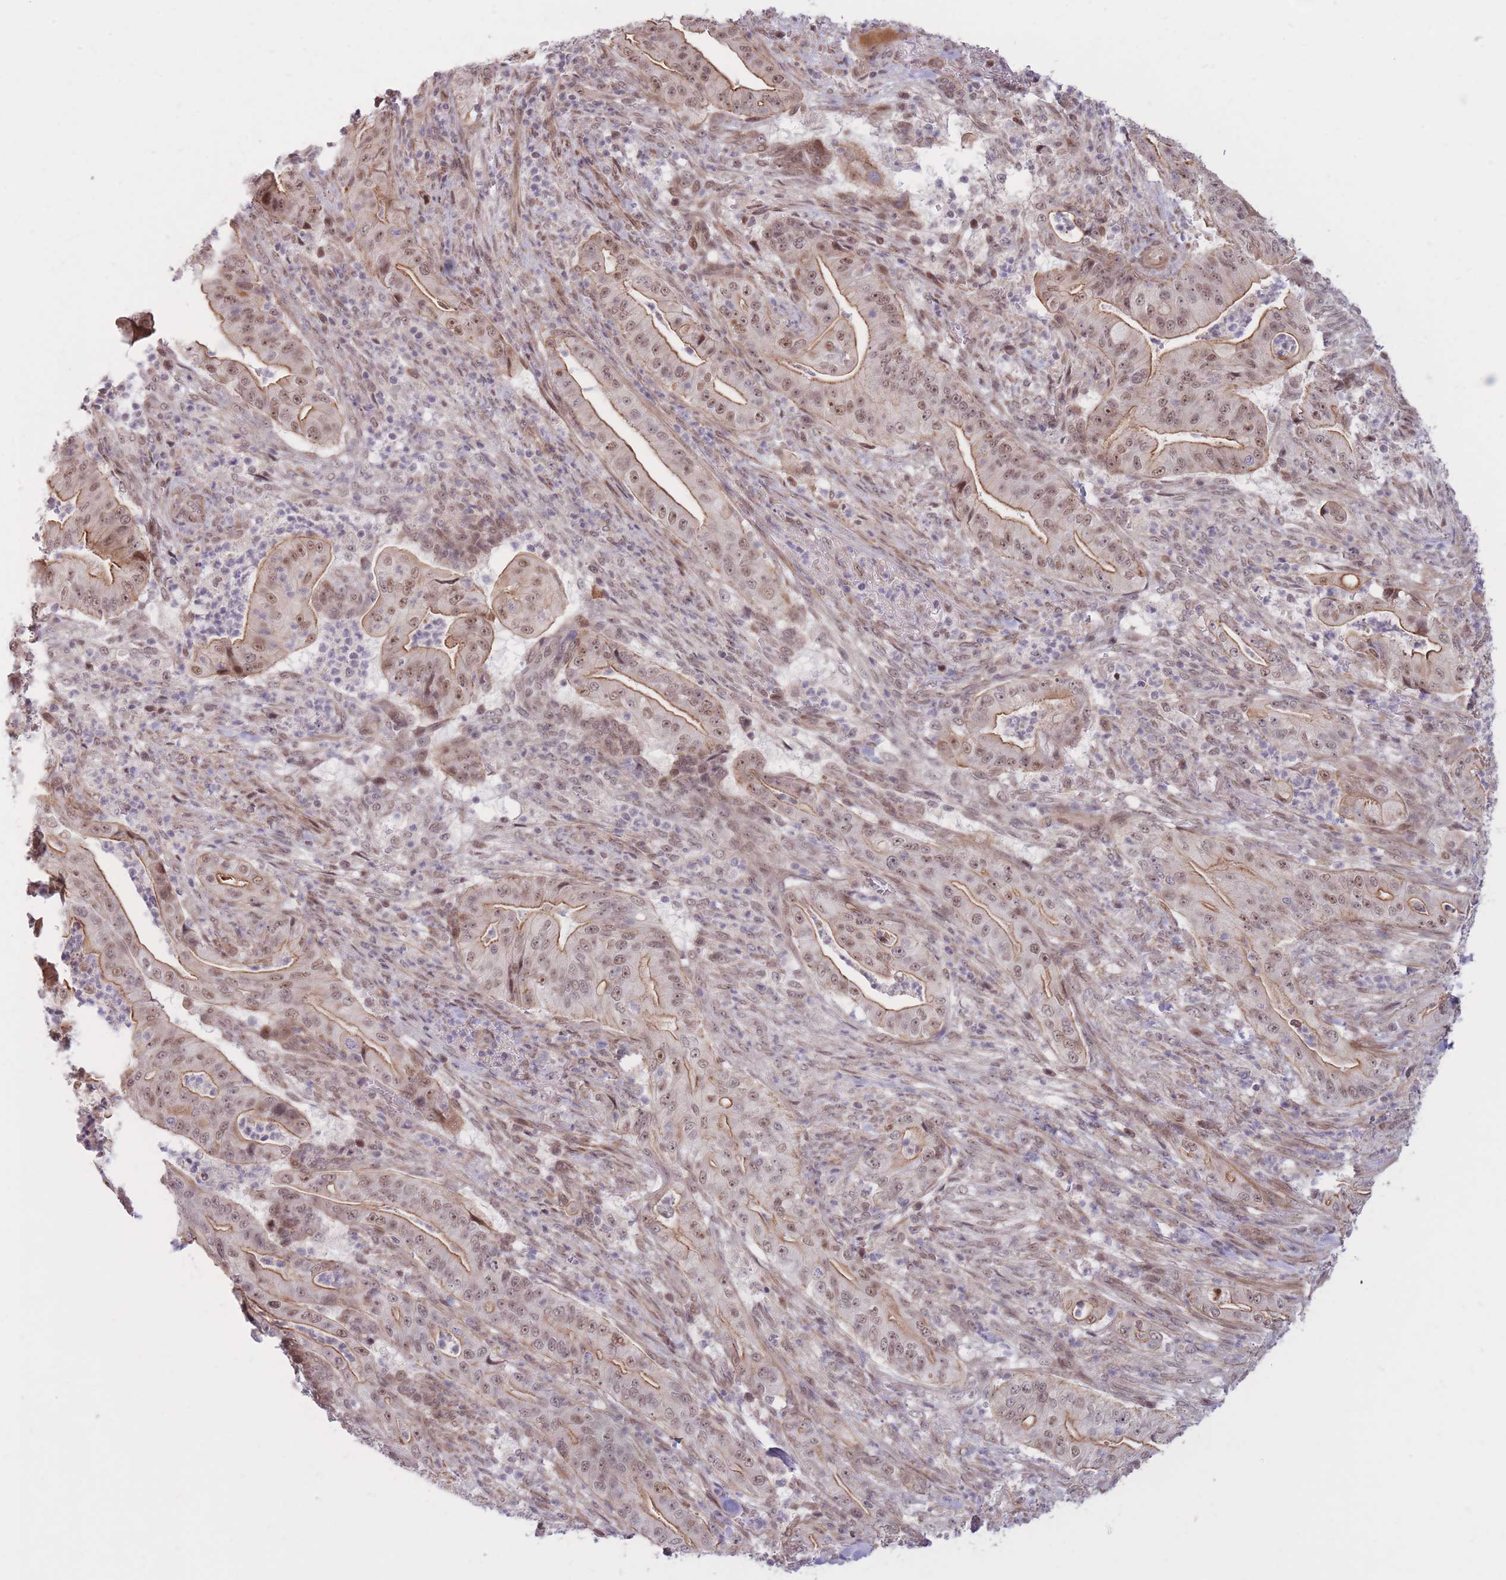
{"staining": {"intensity": "moderate", "quantity": ">75%", "location": "cytoplasmic/membranous,nuclear"}, "tissue": "pancreatic cancer", "cell_type": "Tumor cells", "image_type": "cancer", "snomed": [{"axis": "morphology", "description": "Adenocarcinoma, NOS"}, {"axis": "topography", "description": "Pancreas"}], "caption": "The histopathology image displays staining of adenocarcinoma (pancreatic), revealing moderate cytoplasmic/membranous and nuclear protein positivity (brown color) within tumor cells.", "gene": "ERICH6B", "patient": {"sex": "male", "age": 71}}